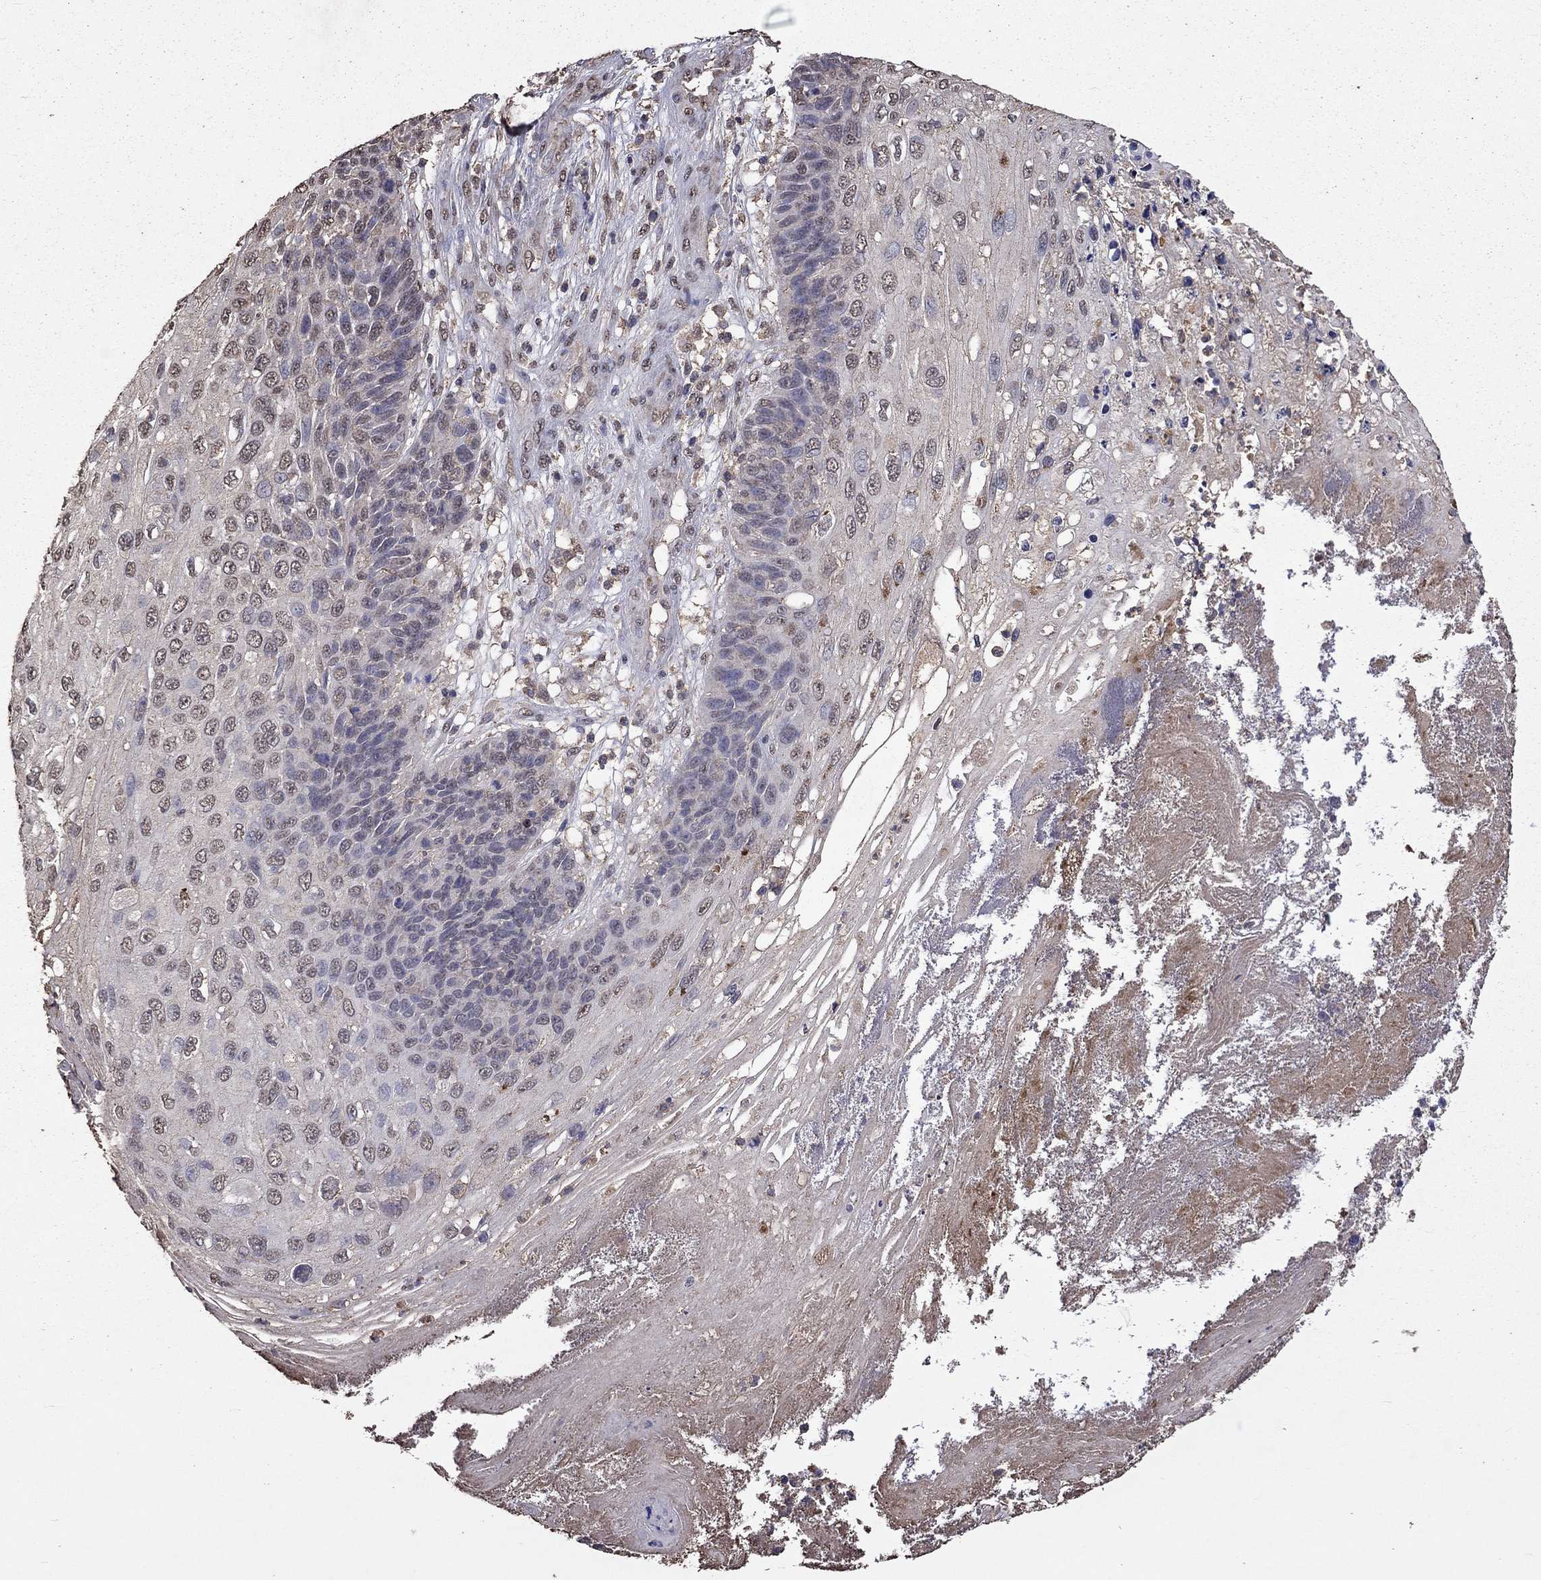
{"staining": {"intensity": "negative", "quantity": "none", "location": "none"}, "tissue": "skin cancer", "cell_type": "Tumor cells", "image_type": "cancer", "snomed": [{"axis": "morphology", "description": "Squamous cell carcinoma, NOS"}, {"axis": "topography", "description": "Skin"}], "caption": "This is a photomicrograph of immunohistochemistry (IHC) staining of skin cancer (squamous cell carcinoma), which shows no expression in tumor cells. The staining was performed using DAB (3,3'-diaminobenzidine) to visualize the protein expression in brown, while the nuclei were stained in blue with hematoxylin (Magnification: 20x).", "gene": "SERPINA5", "patient": {"sex": "male", "age": 92}}